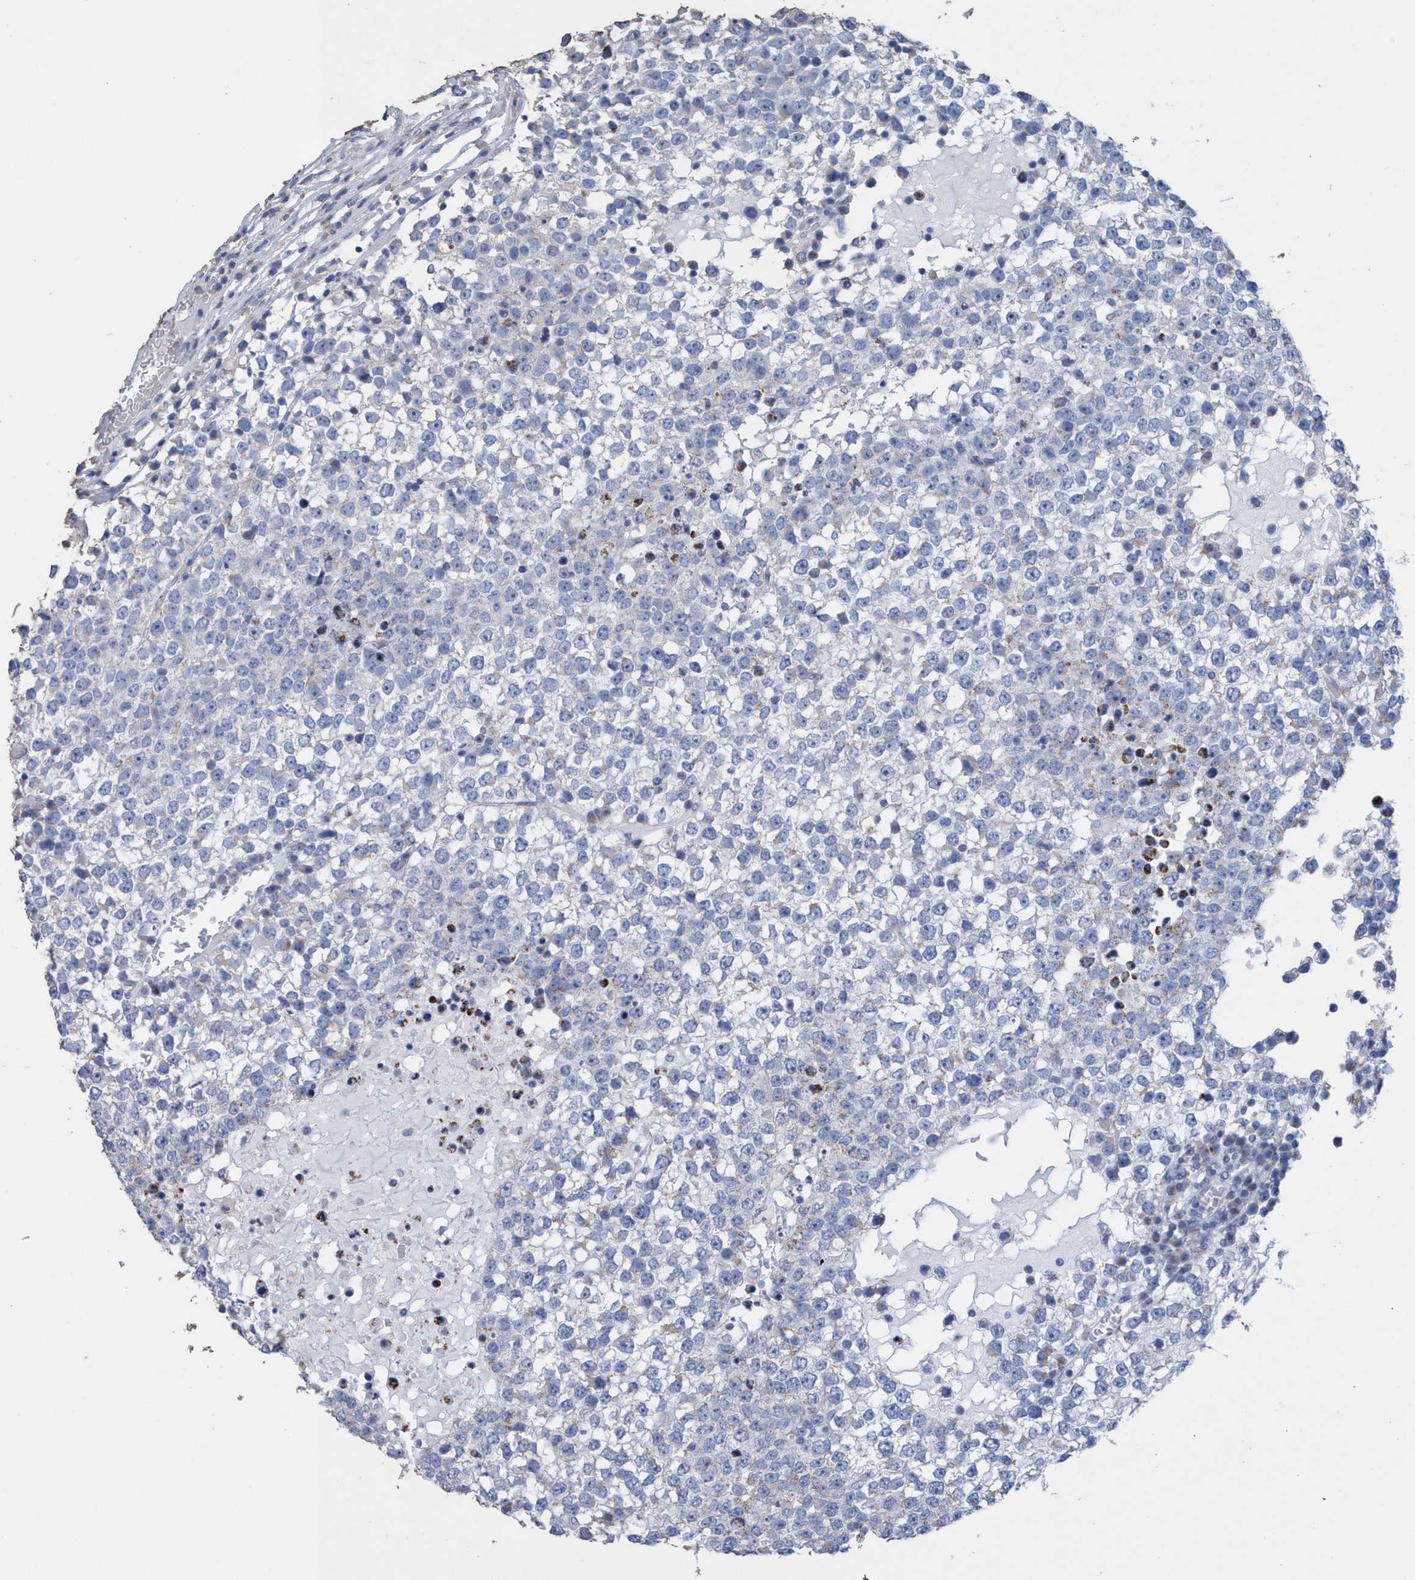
{"staining": {"intensity": "negative", "quantity": "none", "location": "none"}, "tissue": "testis cancer", "cell_type": "Tumor cells", "image_type": "cancer", "snomed": [{"axis": "morphology", "description": "Seminoma, NOS"}, {"axis": "topography", "description": "Testis"}], "caption": "This is a micrograph of IHC staining of seminoma (testis), which shows no expression in tumor cells.", "gene": "RSAD1", "patient": {"sex": "male", "age": 65}}